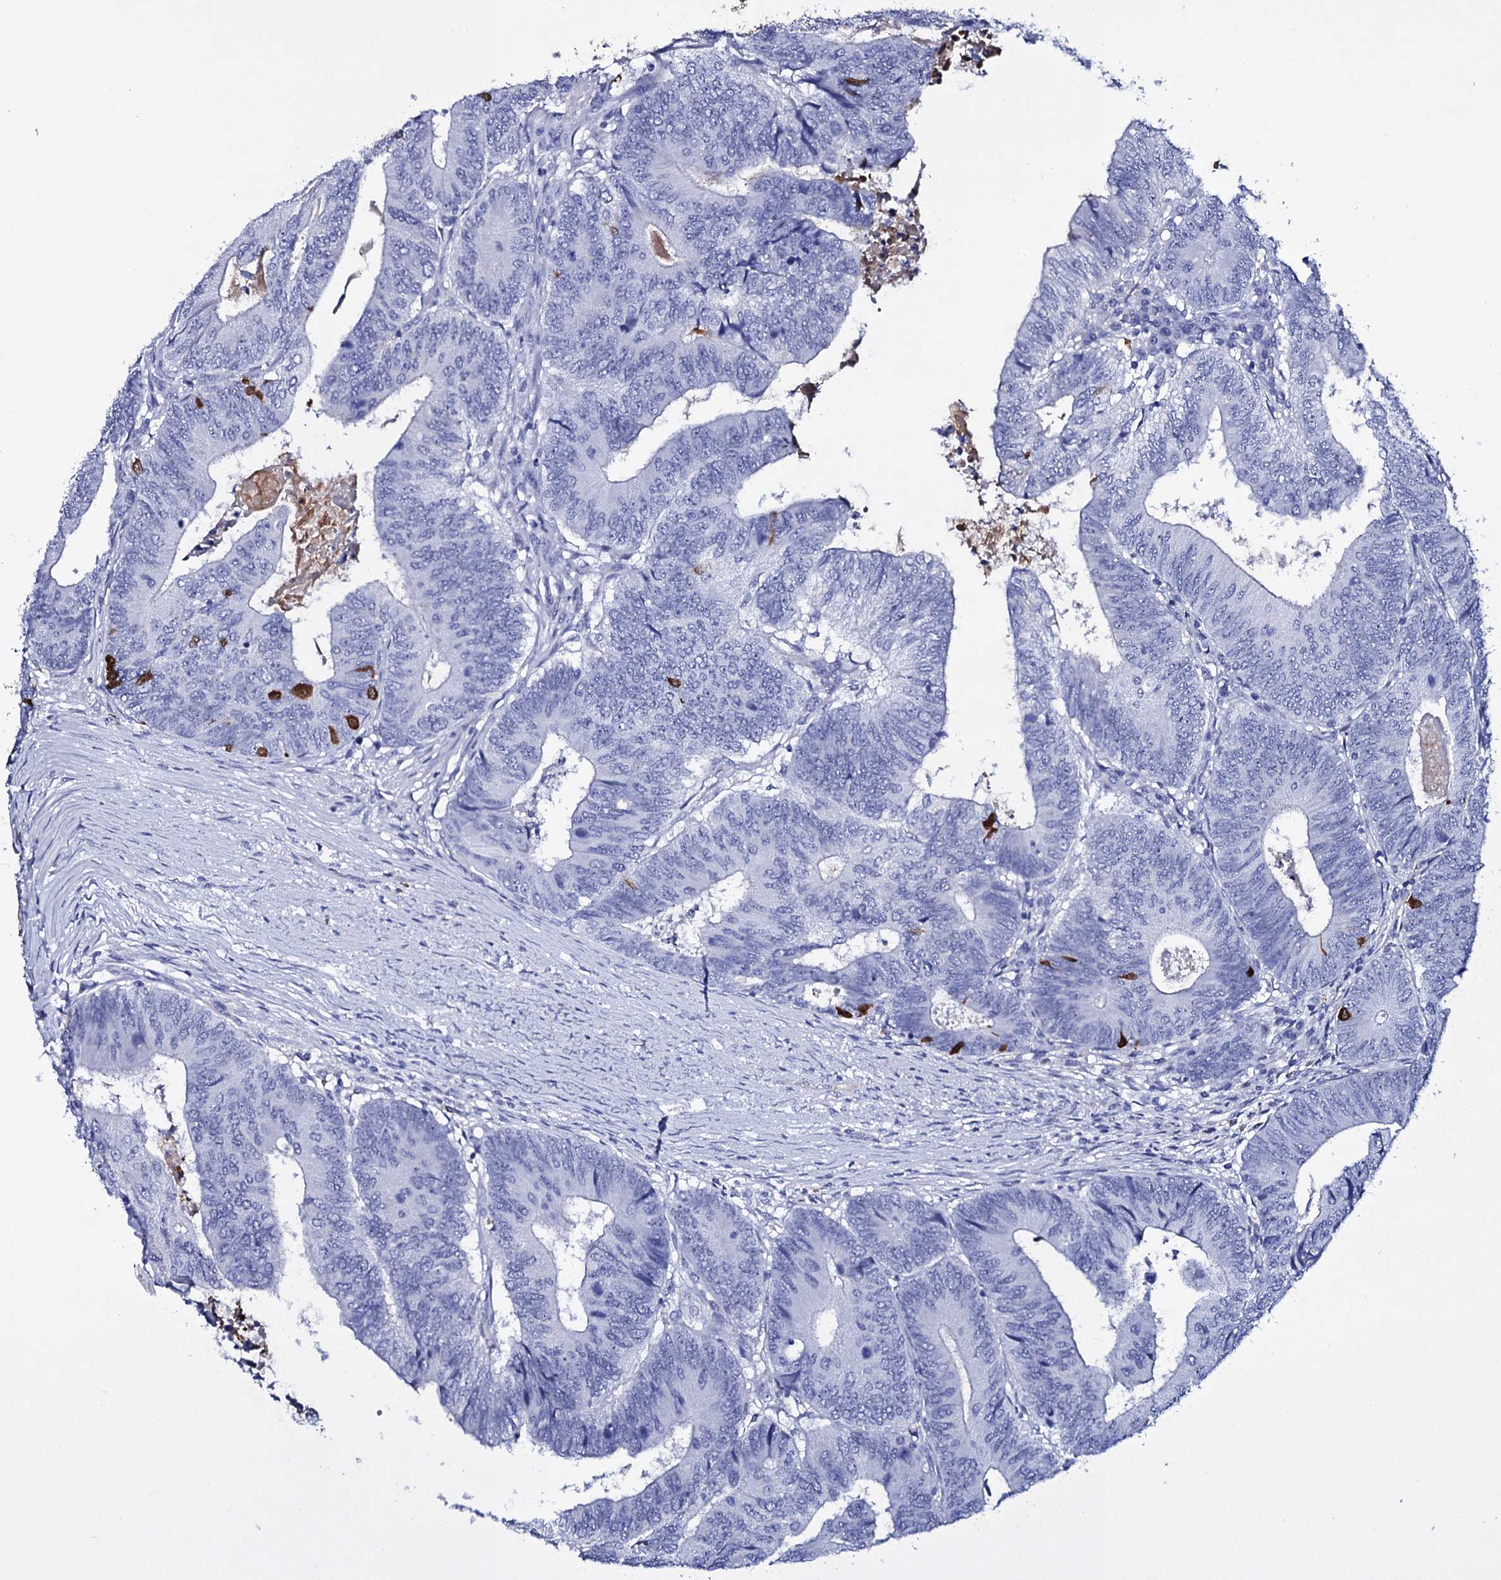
{"staining": {"intensity": "moderate", "quantity": "<25%", "location": "cytoplasmic/membranous"}, "tissue": "colorectal cancer", "cell_type": "Tumor cells", "image_type": "cancer", "snomed": [{"axis": "morphology", "description": "Adenocarcinoma, NOS"}, {"axis": "topography", "description": "Colon"}], "caption": "Colorectal cancer stained with a protein marker displays moderate staining in tumor cells.", "gene": "ITPRID2", "patient": {"sex": "female", "age": 67}}